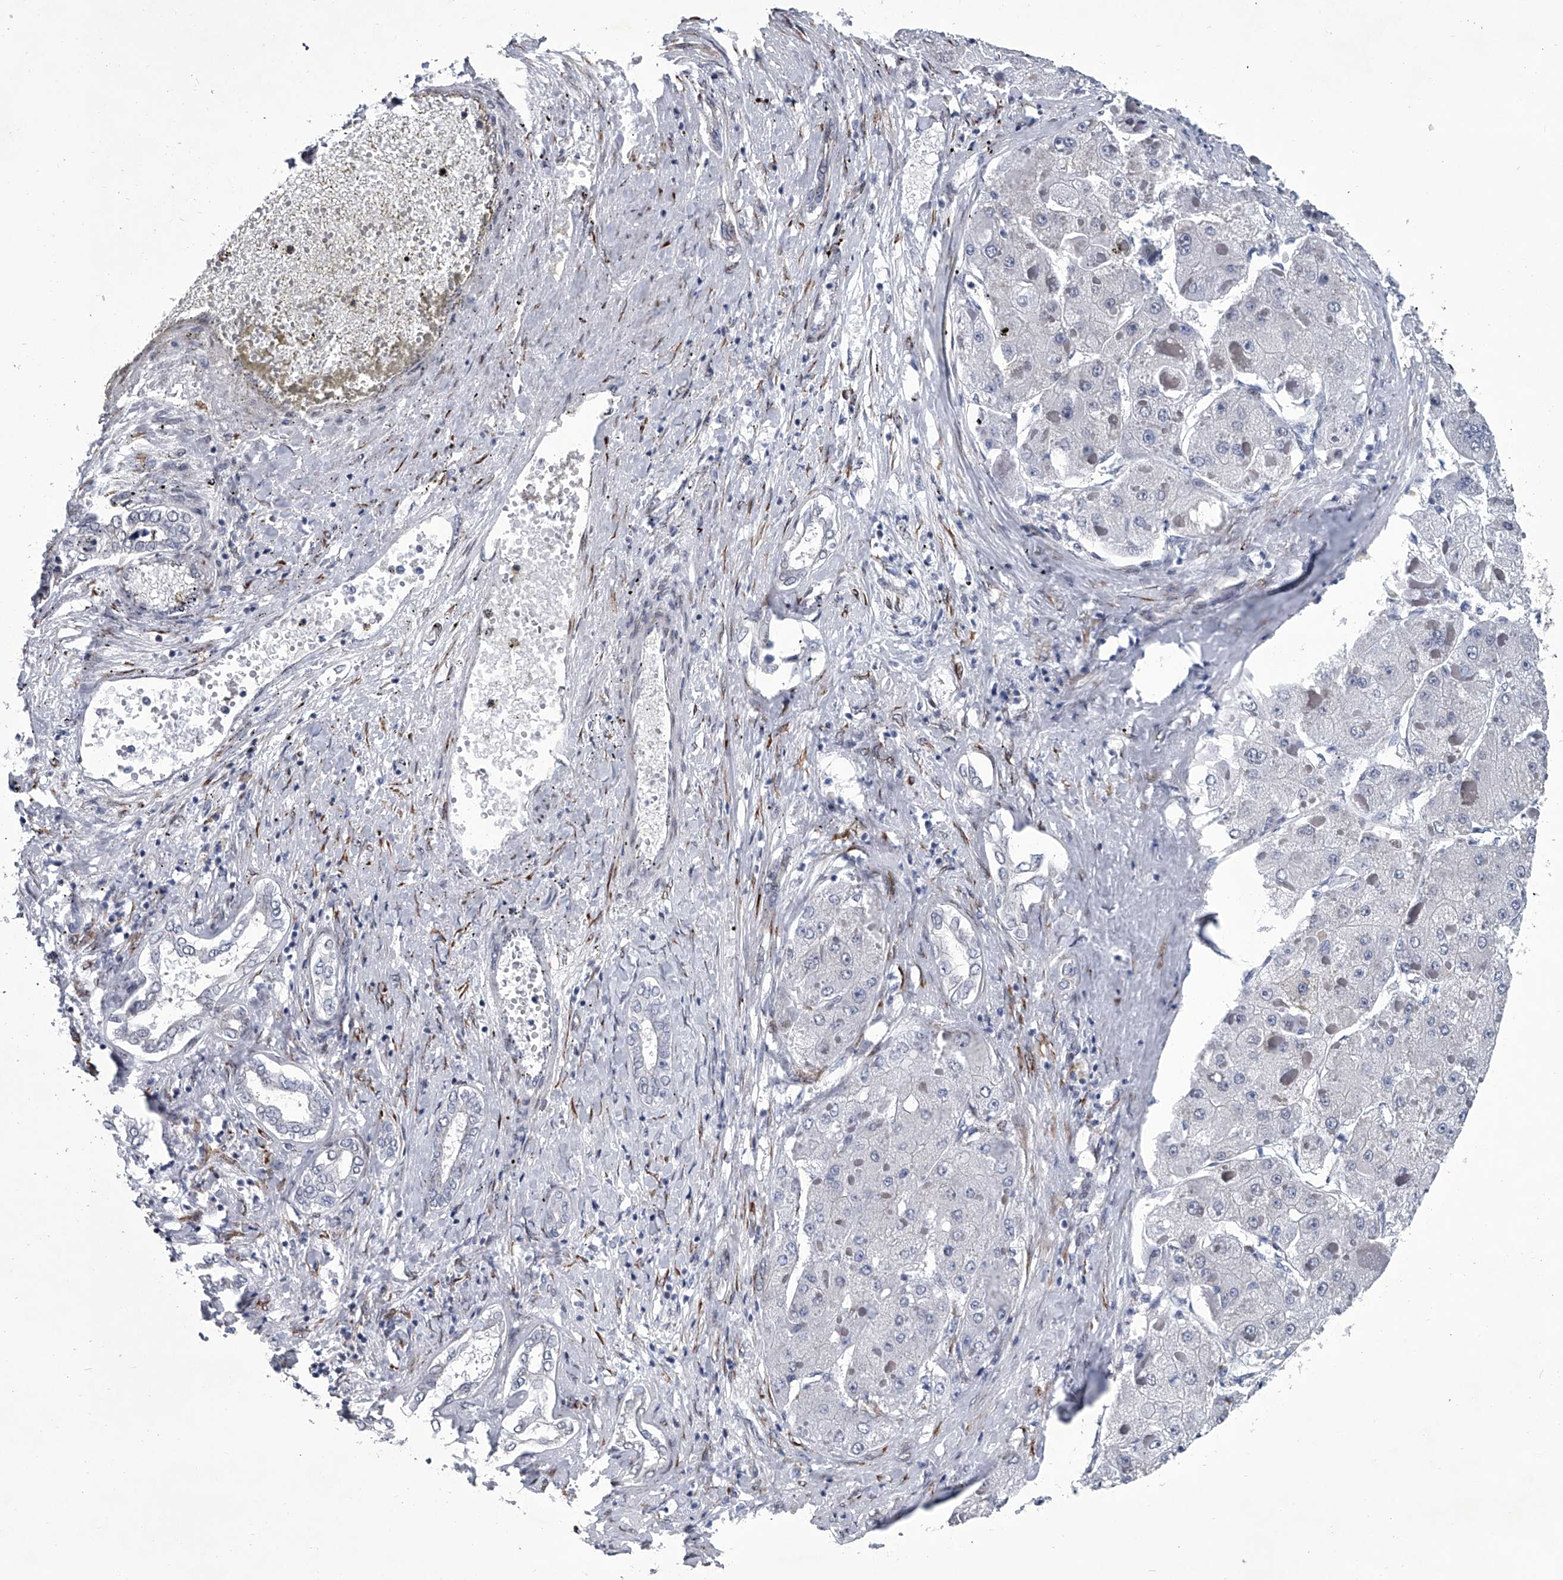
{"staining": {"intensity": "negative", "quantity": "none", "location": "none"}, "tissue": "liver cancer", "cell_type": "Tumor cells", "image_type": "cancer", "snomed": [{"axis": "morphology", "description": "Carcinoma, Hepatocellular, NOS"}, {"axis": "topography", "description": "Liver"}], "caption": "This is an immunohistochemistry micrograph of liver cancer. There is no staining in tumor cells.", "gene": "PPP2R5D", "patient": {"sex": "female", "age": 73}}